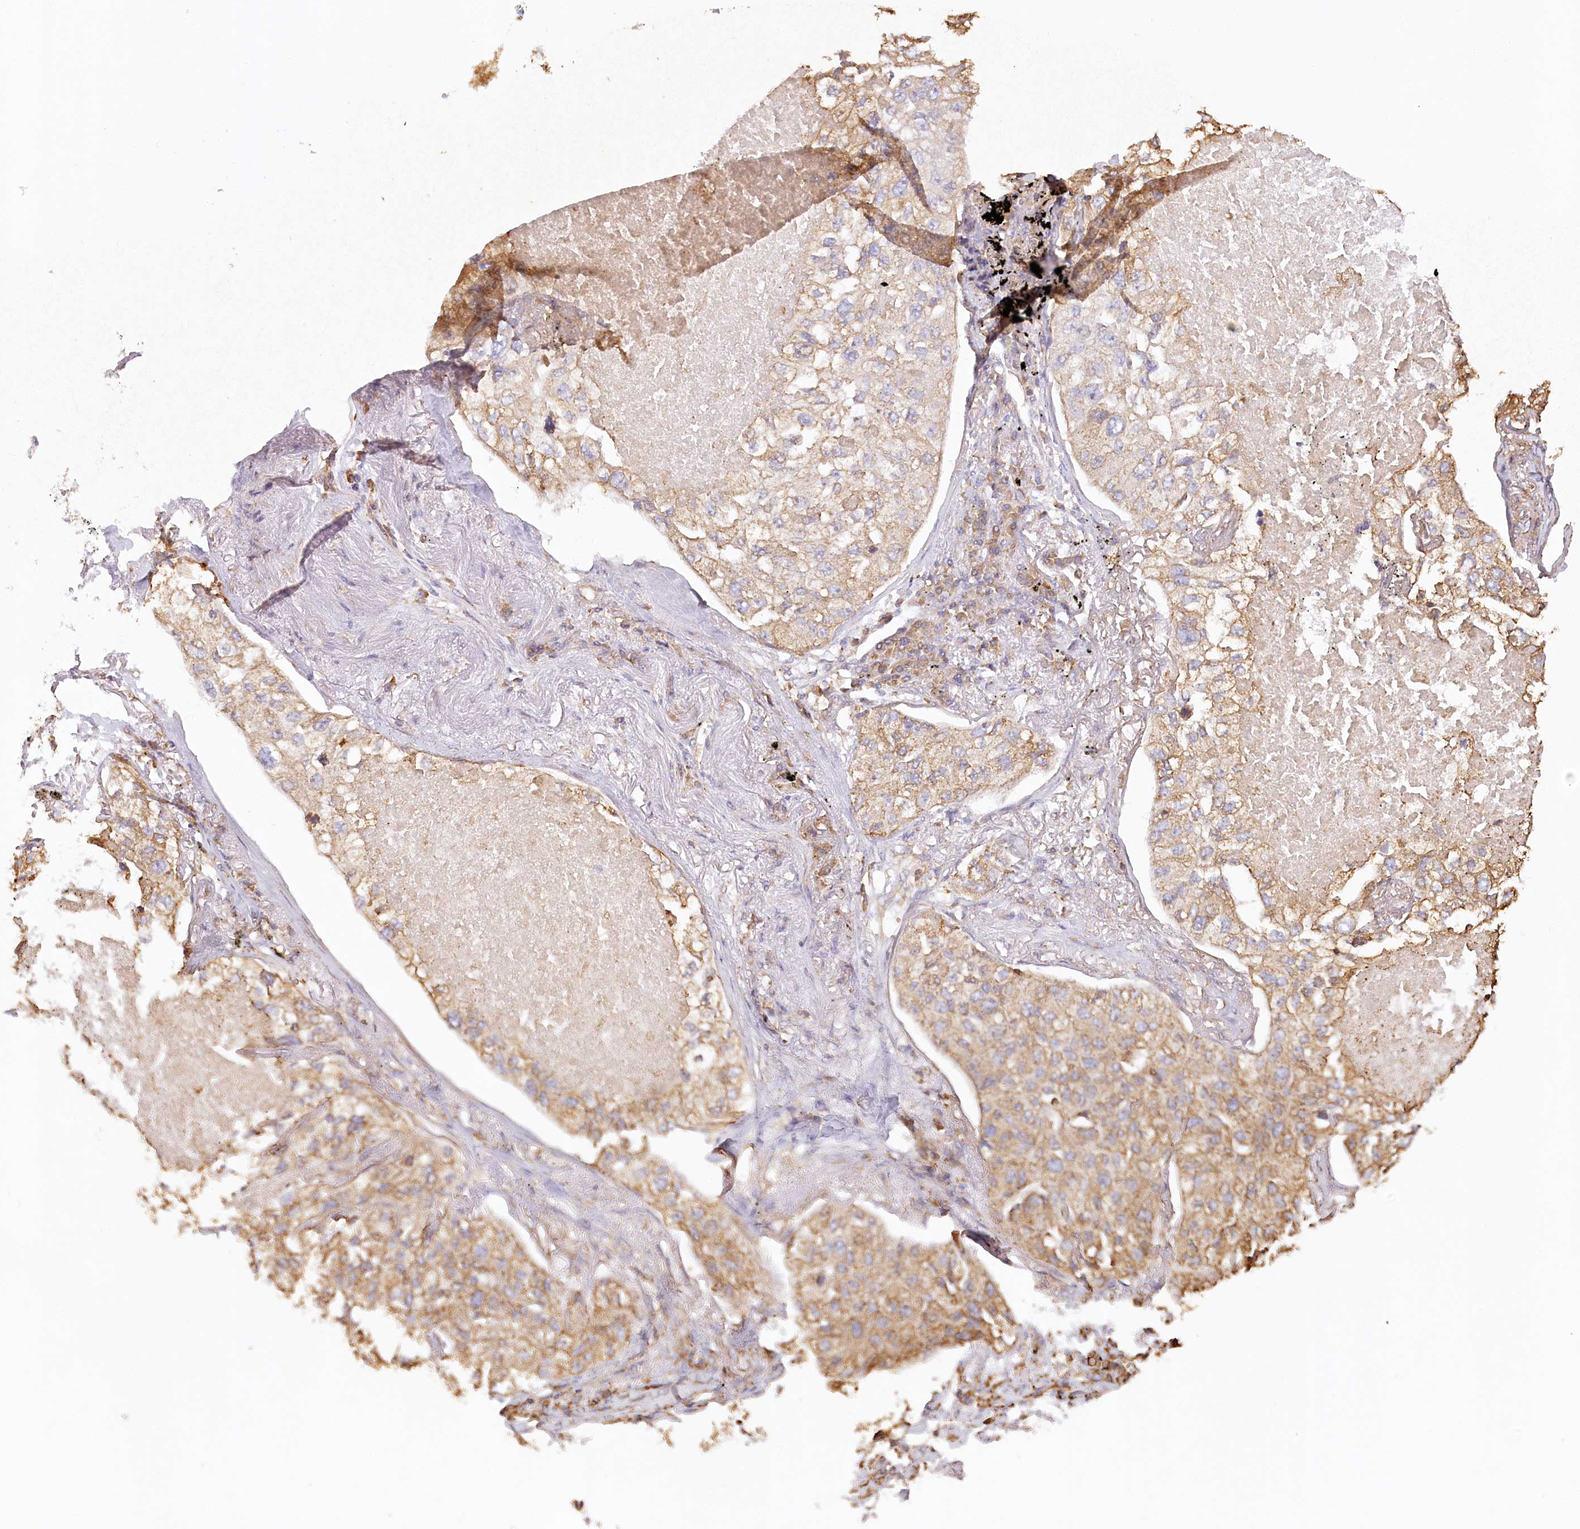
{"staining": {"intensity": "moderate", "quantity": "25%-75%", "location": "cytoplasmic/membranous"}, "tissue": "lung cancer", "cell_type": "Tumor cells", "image_type": "cancer", "snomed": [{"axis": "morphology", "description": "Adenocarcinoma, NOS"}, {"axis": "topography", "description": "Lung"}], "caption": "An image of adenocarcinoma (lung) stained for a protein displays moderate cytoplasmic/membranous brown staining in tumor cells.", "gene": "ACAP2", "patient": {"sex": "male", "age": 65}}